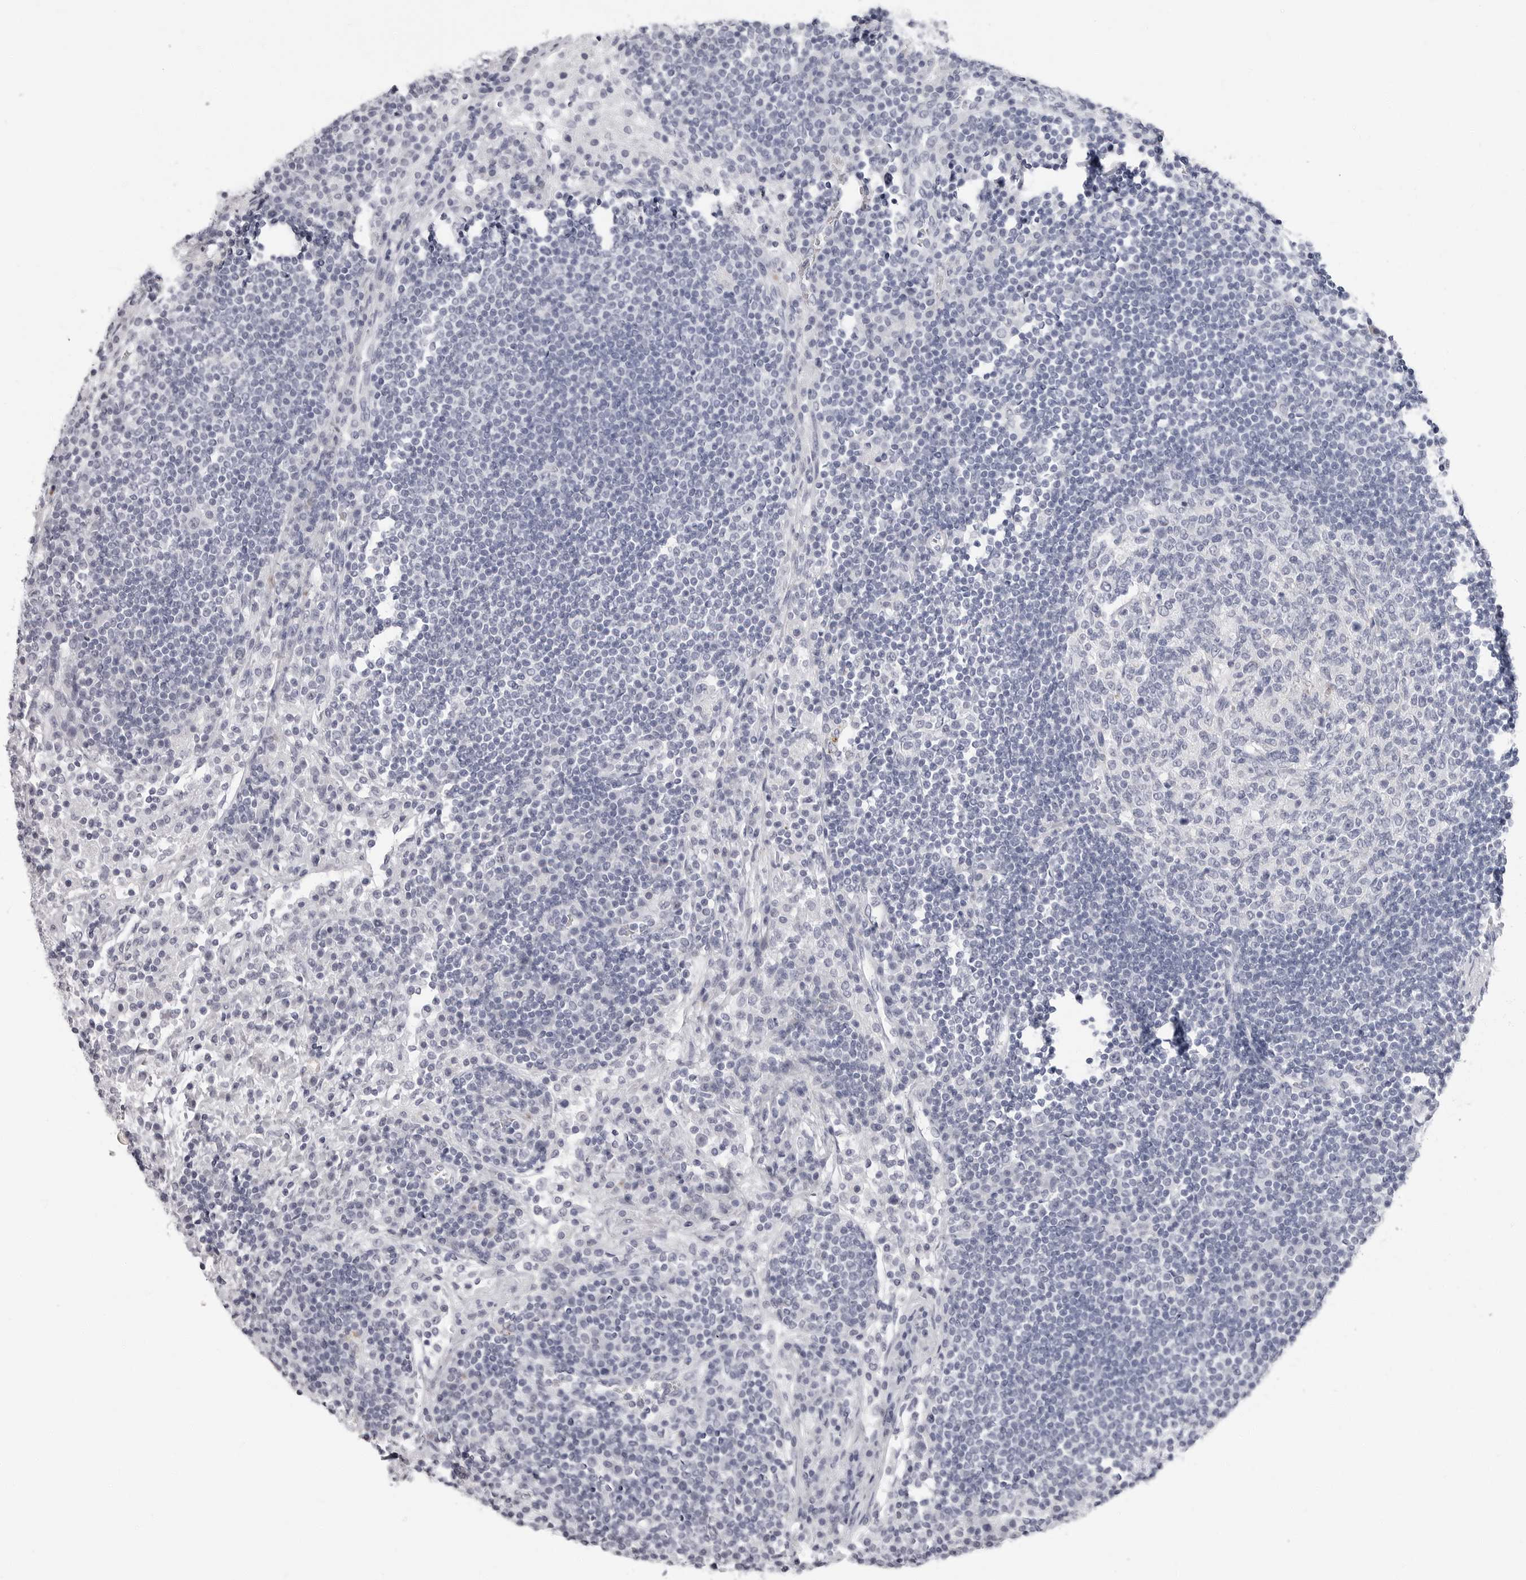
{"staining": {"intensity": "negative", "quantity": "none", "location": "none"}, "tissue": "lymph node", "cell_type": "Germinal center cells", "image_type": "normal", "snomed": [{"axis": "morphology", "description": "Normal tissue, NOS"}, {"axis": "topography", "description": "Lymph node"}], "caption": "There is no significant positivity in germinal center cells of lymph node. (DAB immunohistochemistry (IHC) visualized using brightfield microscopy, high magnification).", "gene": "ERICH3", "patient": {"sex": "female", "age": 53}}